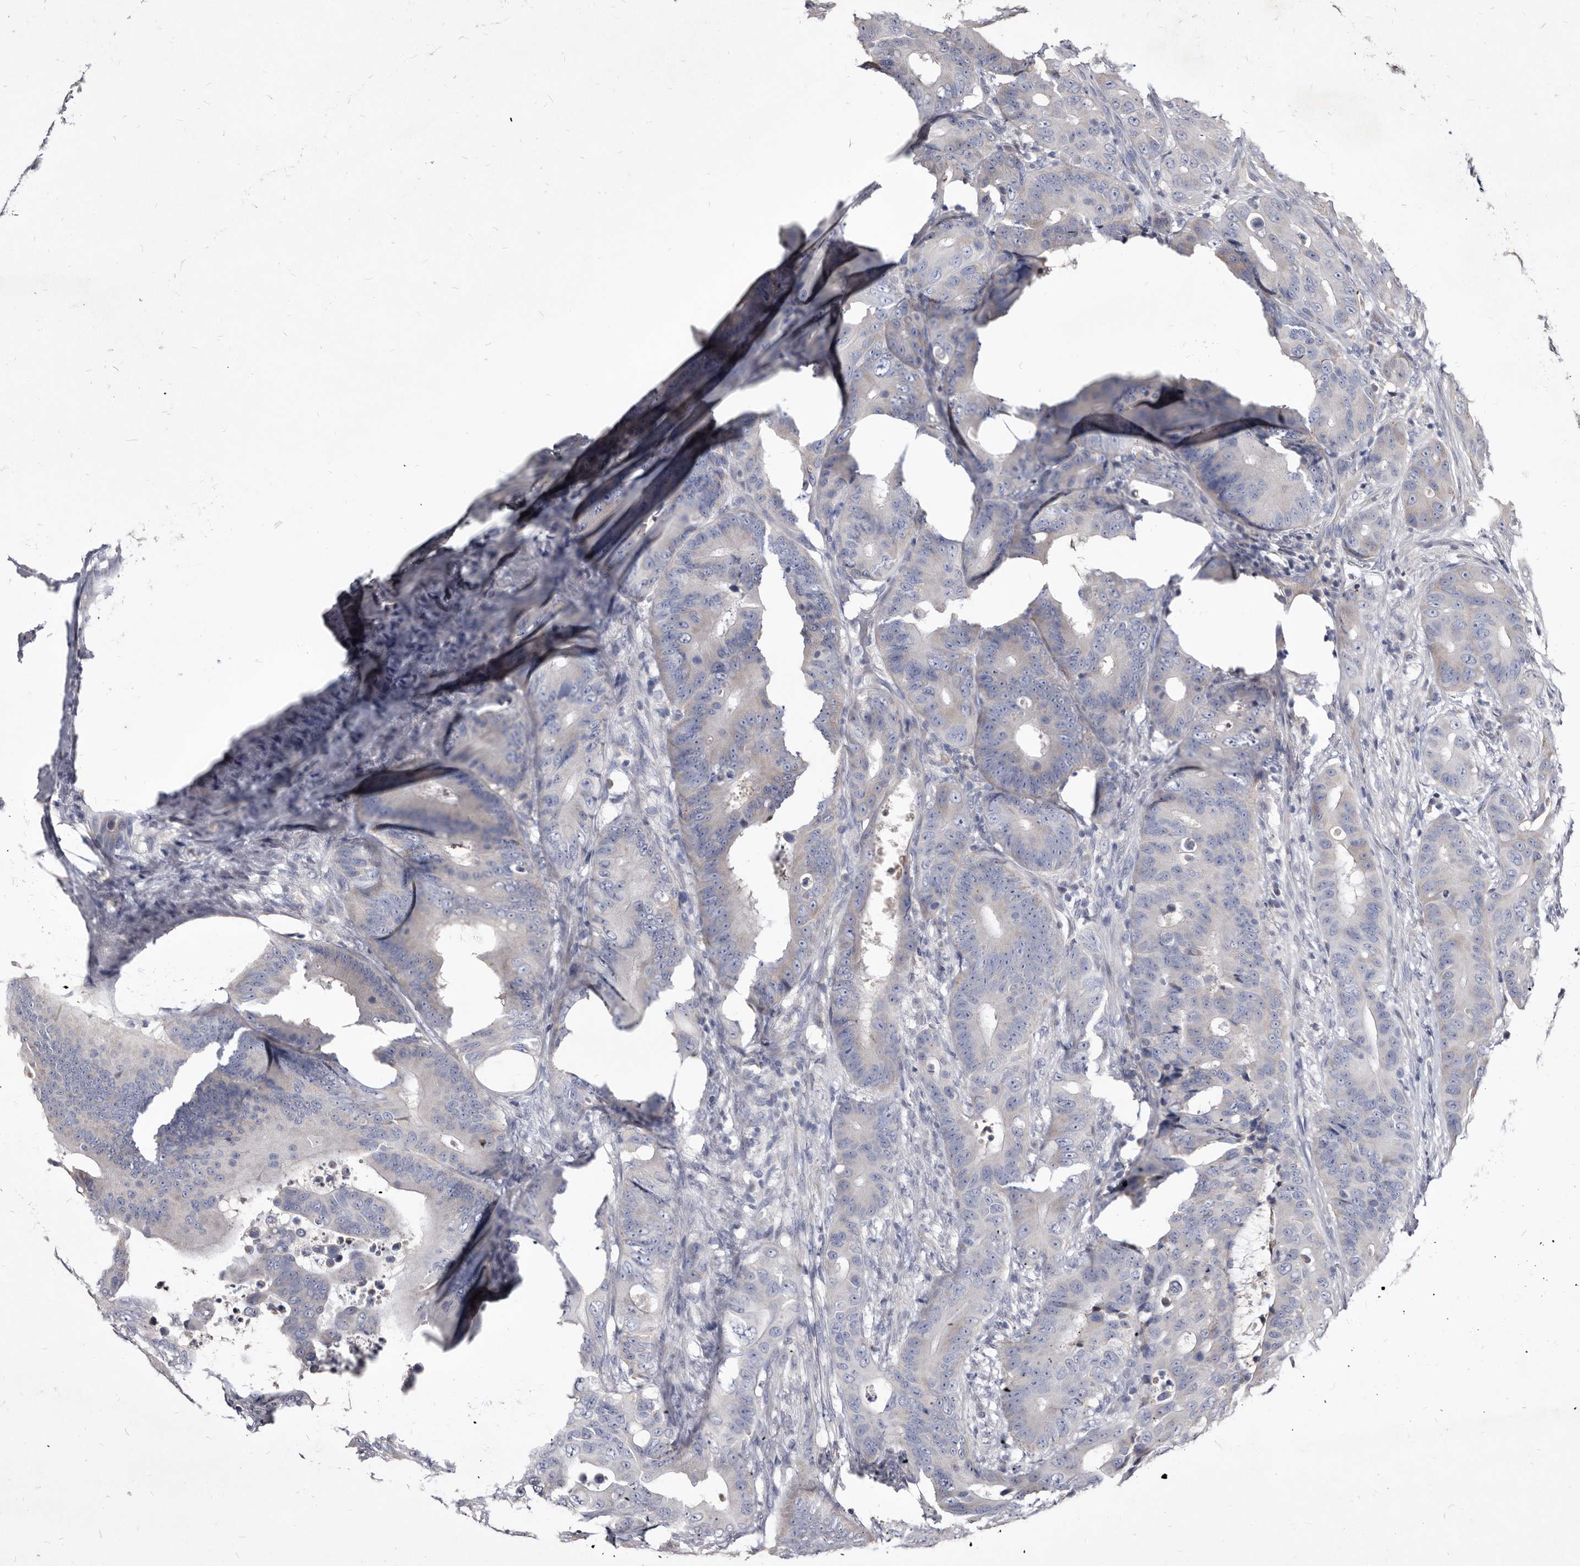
{"staining": {"intensity": "negative", "quantity": "none", "location": "none"}, "tissue": "colorectal cancer", "cell_type": "Tumor cells", "image_type": "cancer", "snomed": [{"axis": "morphology", "description": "Adenocarcinoma, NOS"}, {"axis": "topography", "description": "Colon"}], "caption": "A high-resolution image shows immunohistochemistry staining of adenocarcinoma (colorectal), which displays no significant expression in tumor cells.", "gene": "SLC39A2", "patient": {"sex": "male", "age": 83}}